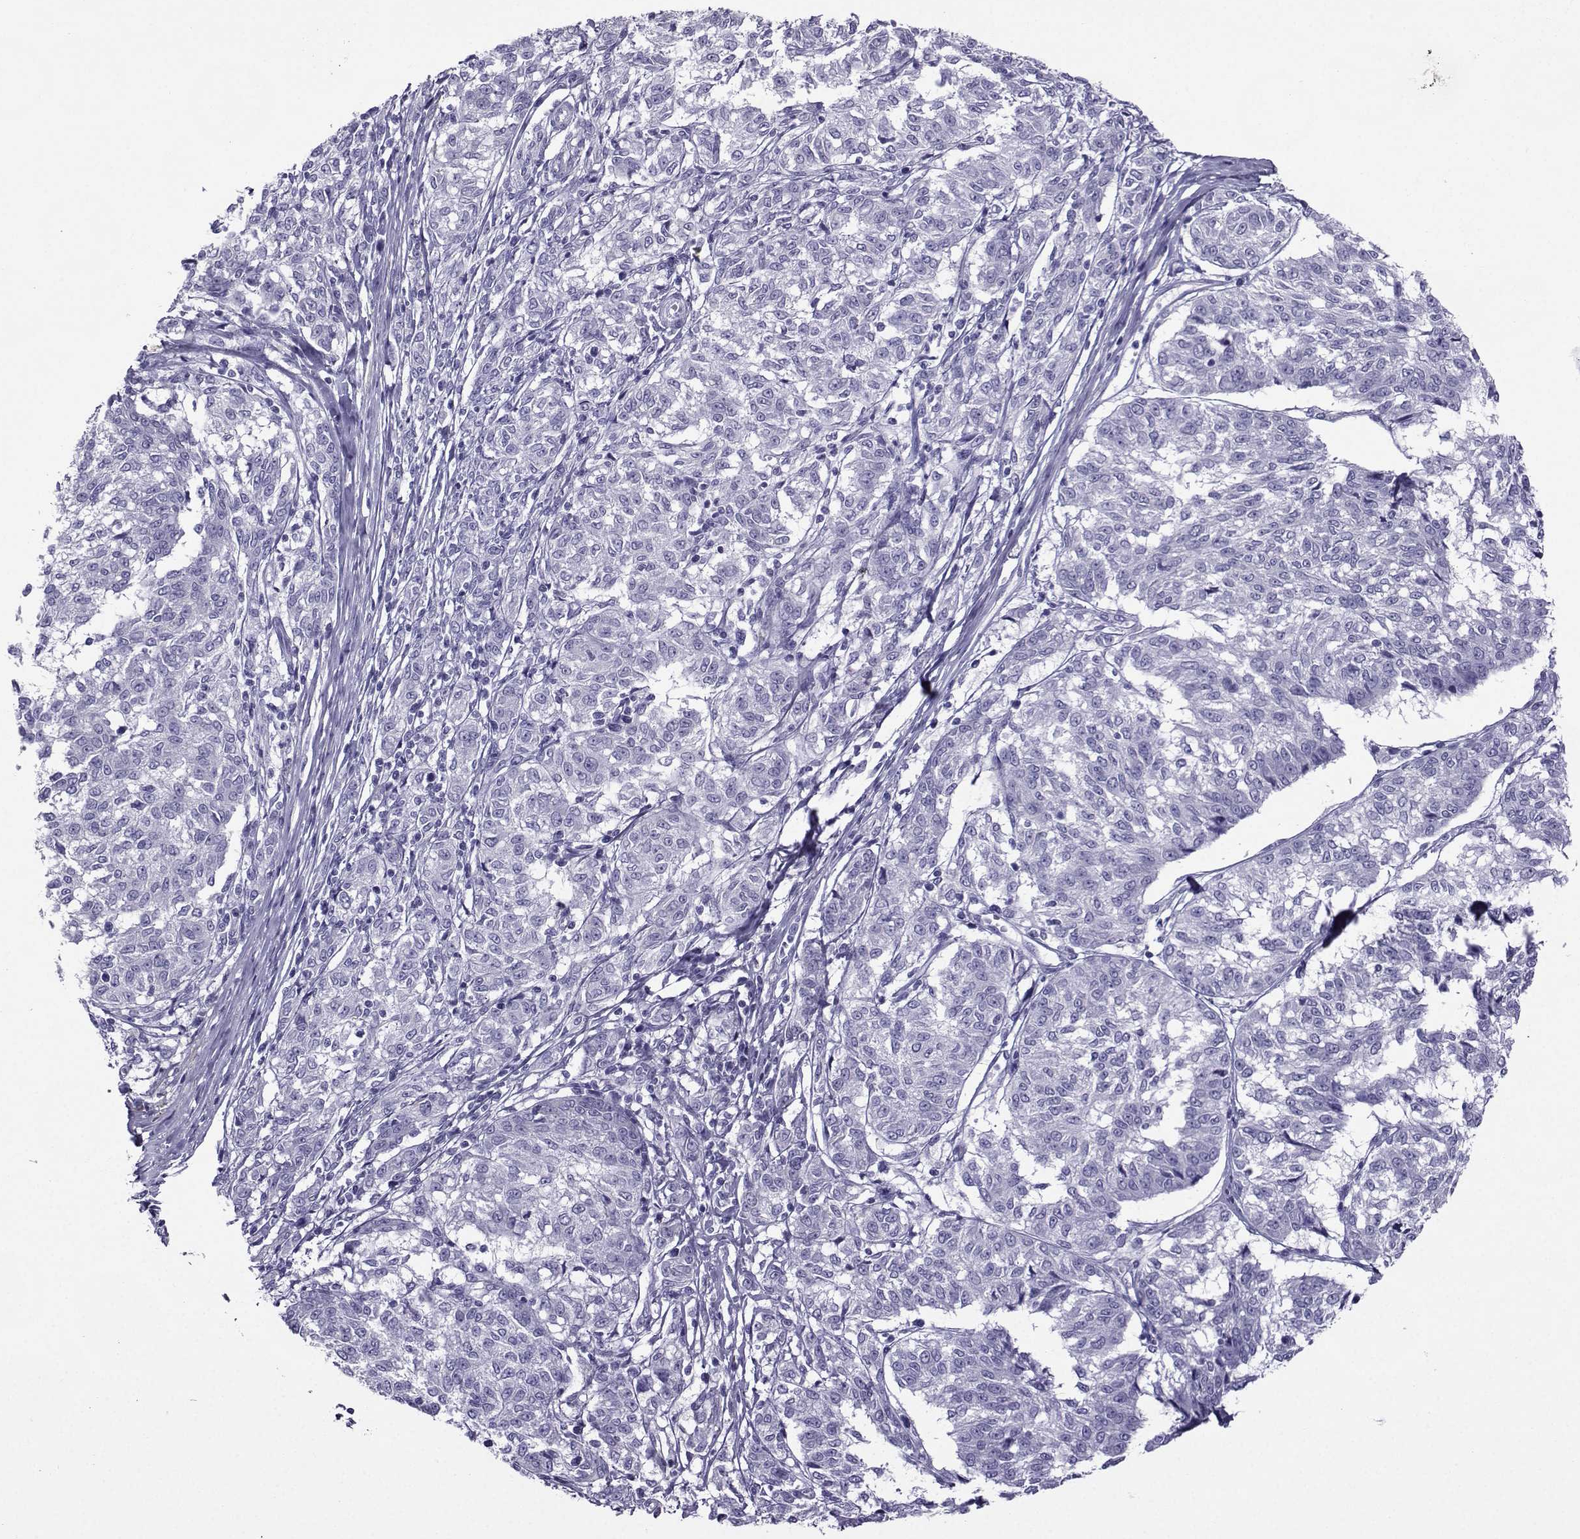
{"staining": {"intensity": "negative", "quantity": "none", "location": "none"}, "tissue": "melanoma", "cell_type": "Tumor cells", "image_type": "cancer", "snomed": [{"axis": "morphology", "description": "Malignant melanoma, NOS"}, {"axis": "topography", "description": "Skin"}], "caption": "Immunohistochemistry (IHC) micrograph of neoplastic tissue: human malignant melanoma stained with DAB (3,3'-diaminobenzidine) demonstrates no significant protein staining in tumor cells. (Stains: DAB IHC with hematoxylin counter stain, Microscopy: brightfield microscopy at high magnification).", "gene": "CRYBB1", "patient": {"sex": "female", "age": 72}}